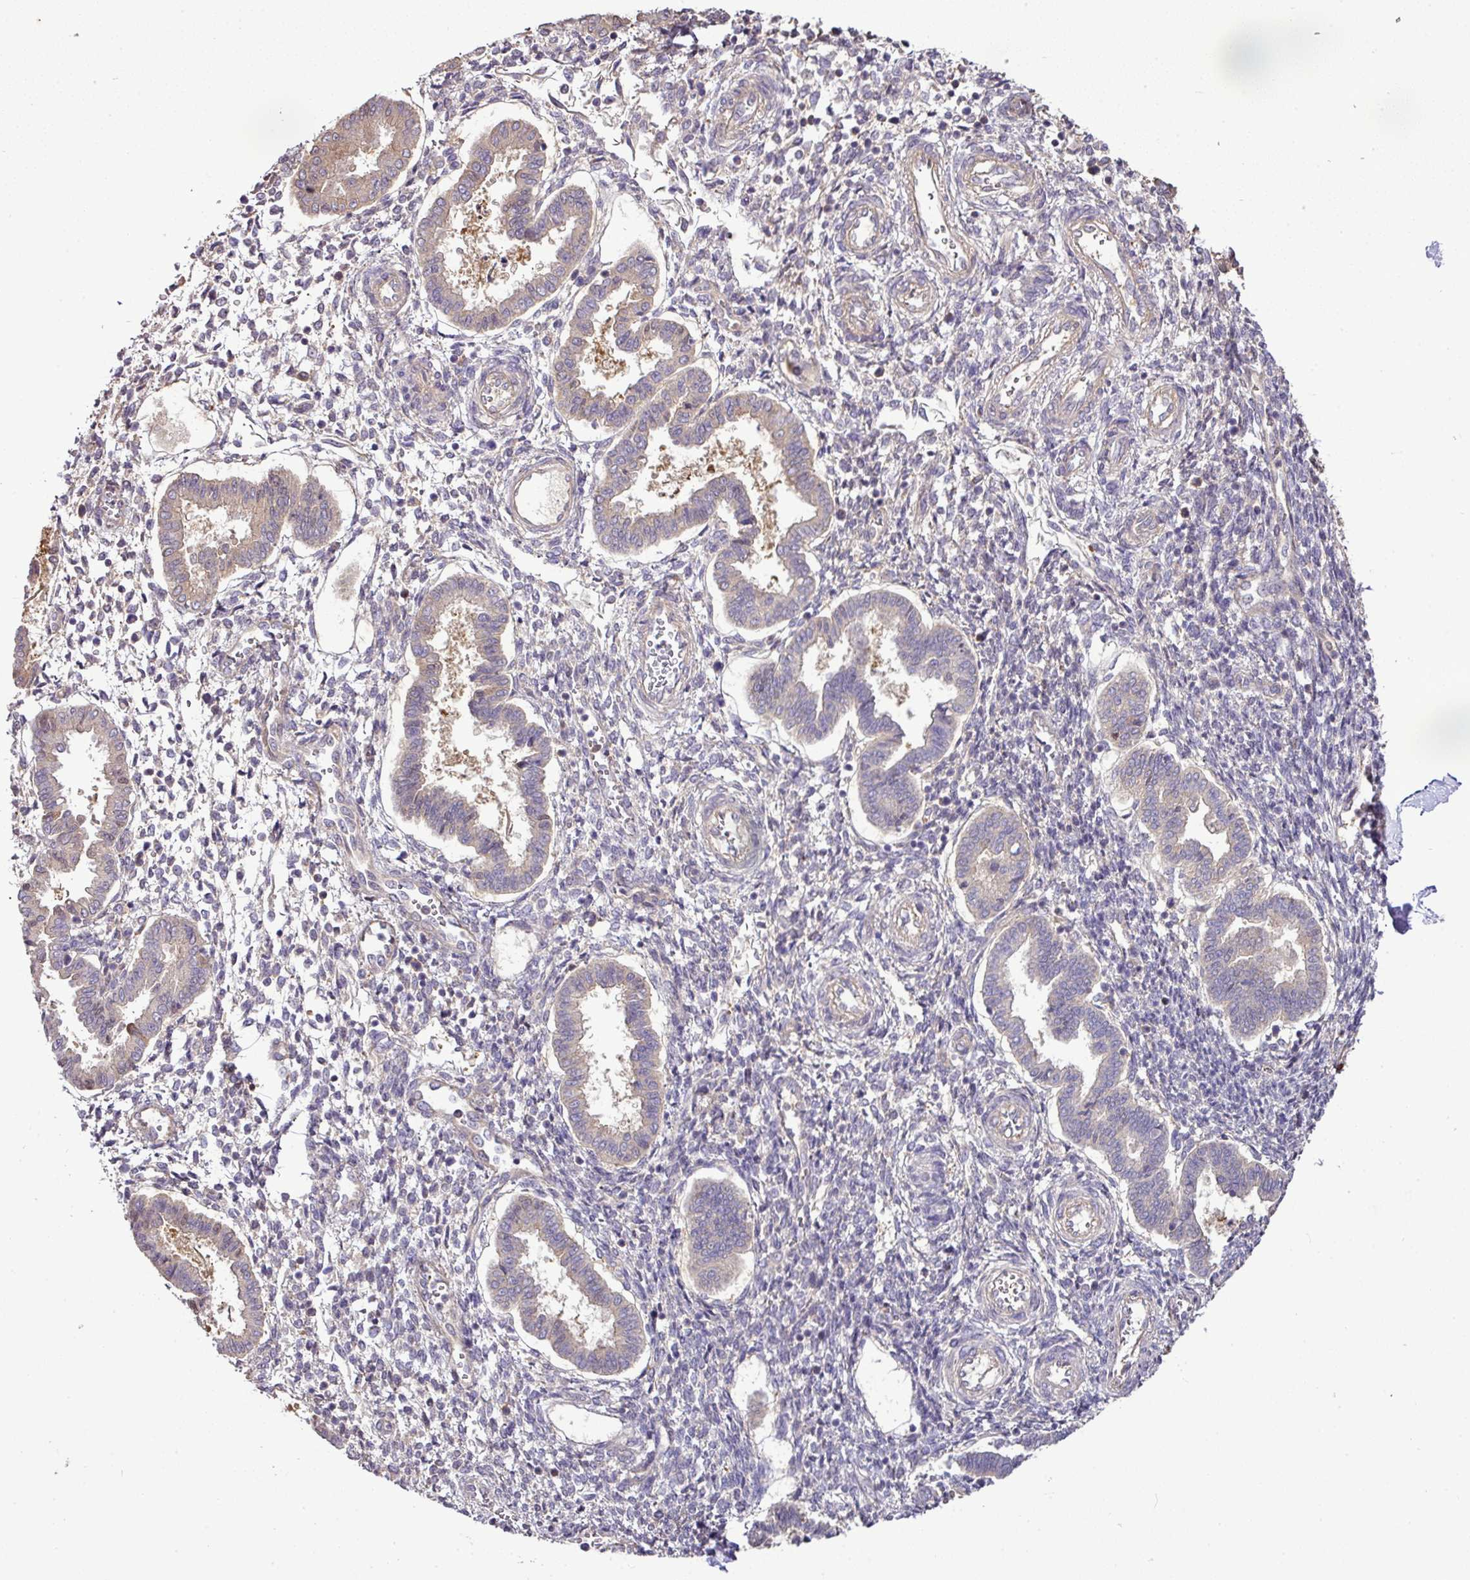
{"staining": {"intensity": "negative", "quantity": "none", "location": "none"}, "tissue": "endometrium", "cell_type": "Cells in endometrial stroma", "image_type": "normal", "snomed": [{"axis": "morphology", "description": "Normal tissue, NOS"}, {"axis": "topography", "description": "Endometrium"}], "caption": "High magnification brightfield microscopy of benign endometrium stained with DAB (brown) and counterstained with hematoxylin (blue): cells in endometrial stroma show no significant staining.", "gene": "TMEM107", "patient": {"sex": "female", "age": 24}}